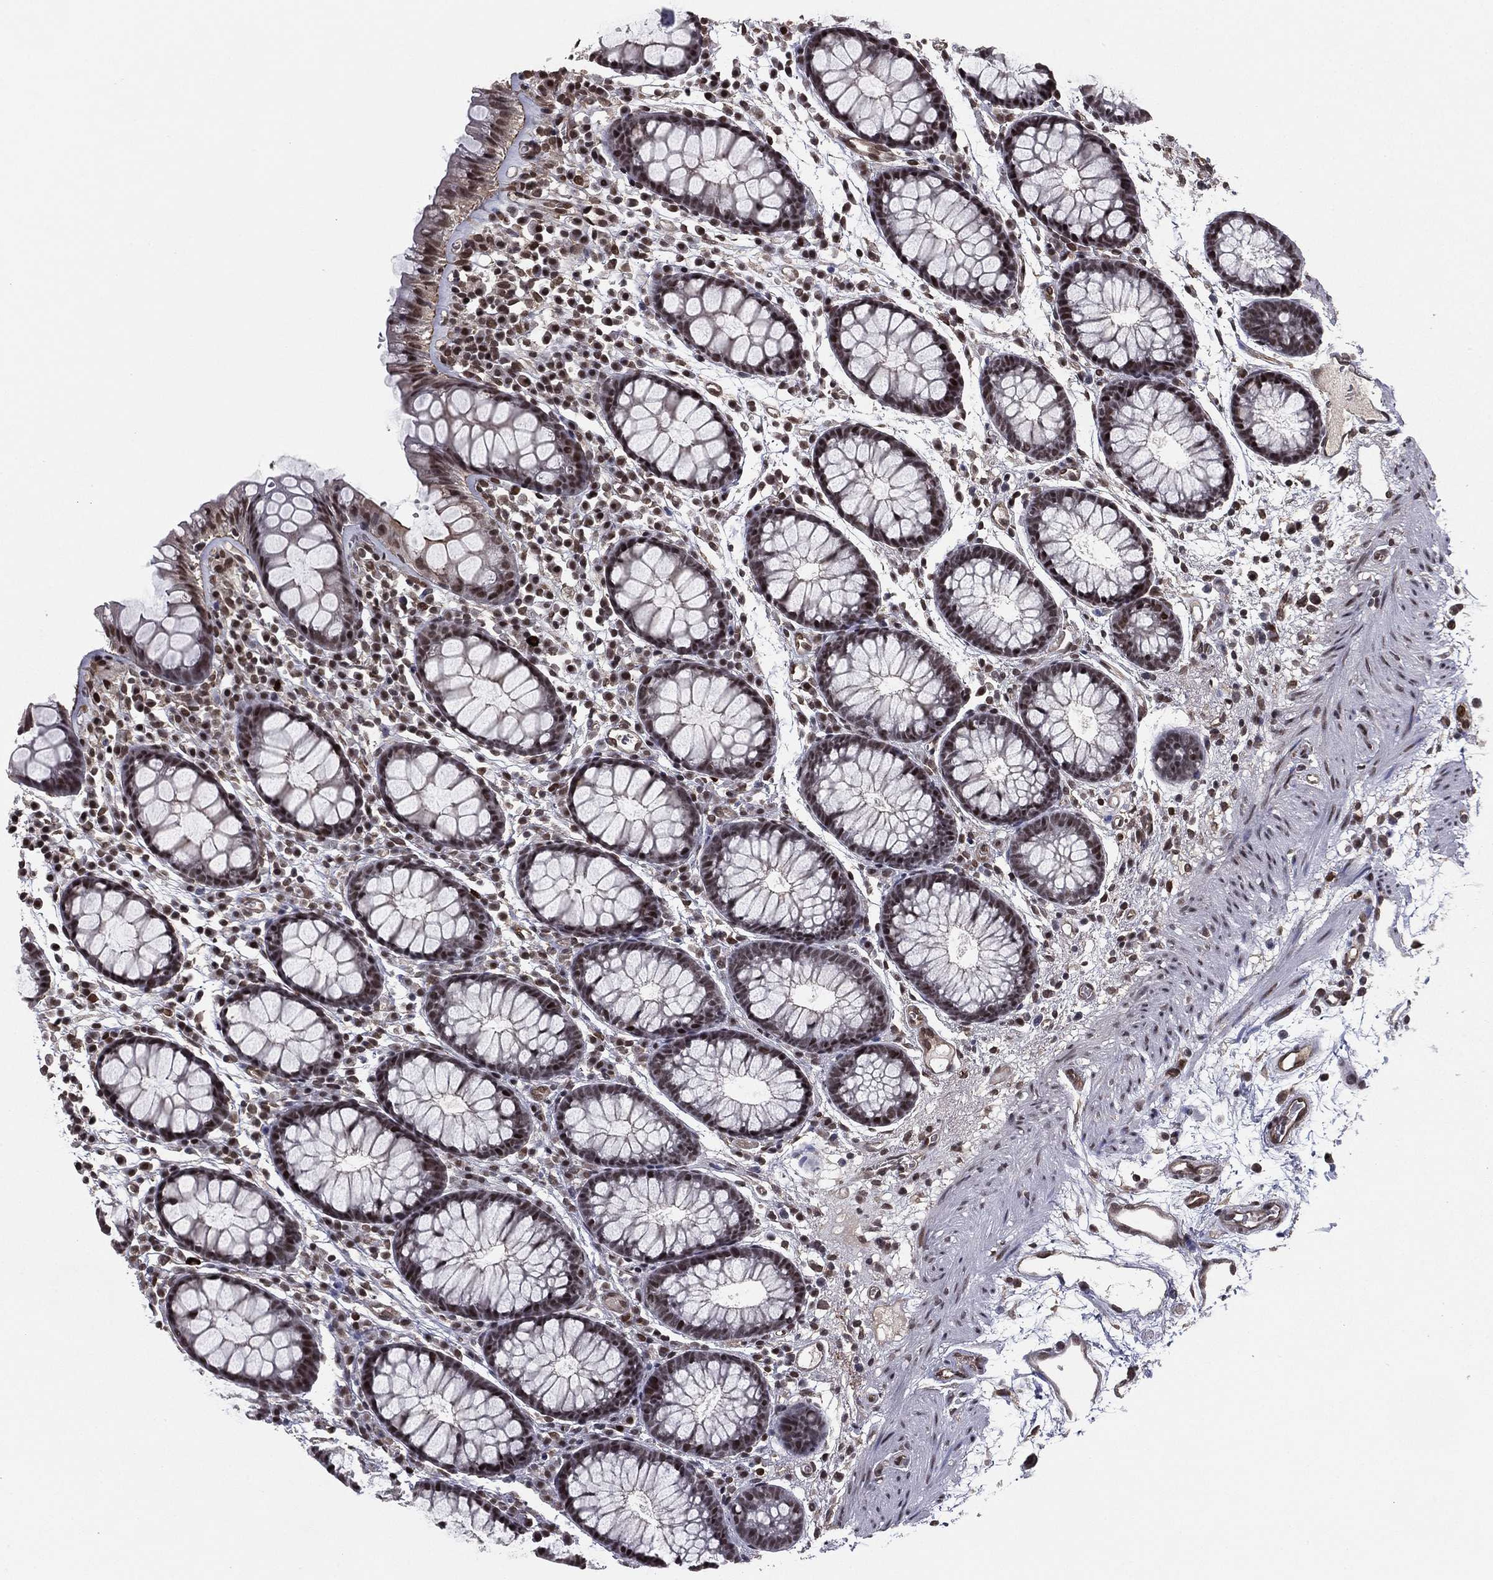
{"staining": {"intensity": "moderate", "quantity": "25%-75%", "location": "cytoplasmic/membranous"}, "tissue": "colon", "cell_type": "Endothelial cells", "image_type": "normal", "snomed": [{"axis": "morphology", "description": "Normal tissue, NOS"}, {"axis": "topography", "description": "Colon"}], "caption": "An immunohistochemistry micrograph of benign tissue is shown. Protein staining in brown labels moderate cytoplasmic/membranous positivity in colon within endothelial cells. Nuclei are stained in blue.", "gene": "RARB", "patient": {"sex": "male", "age": 76}}